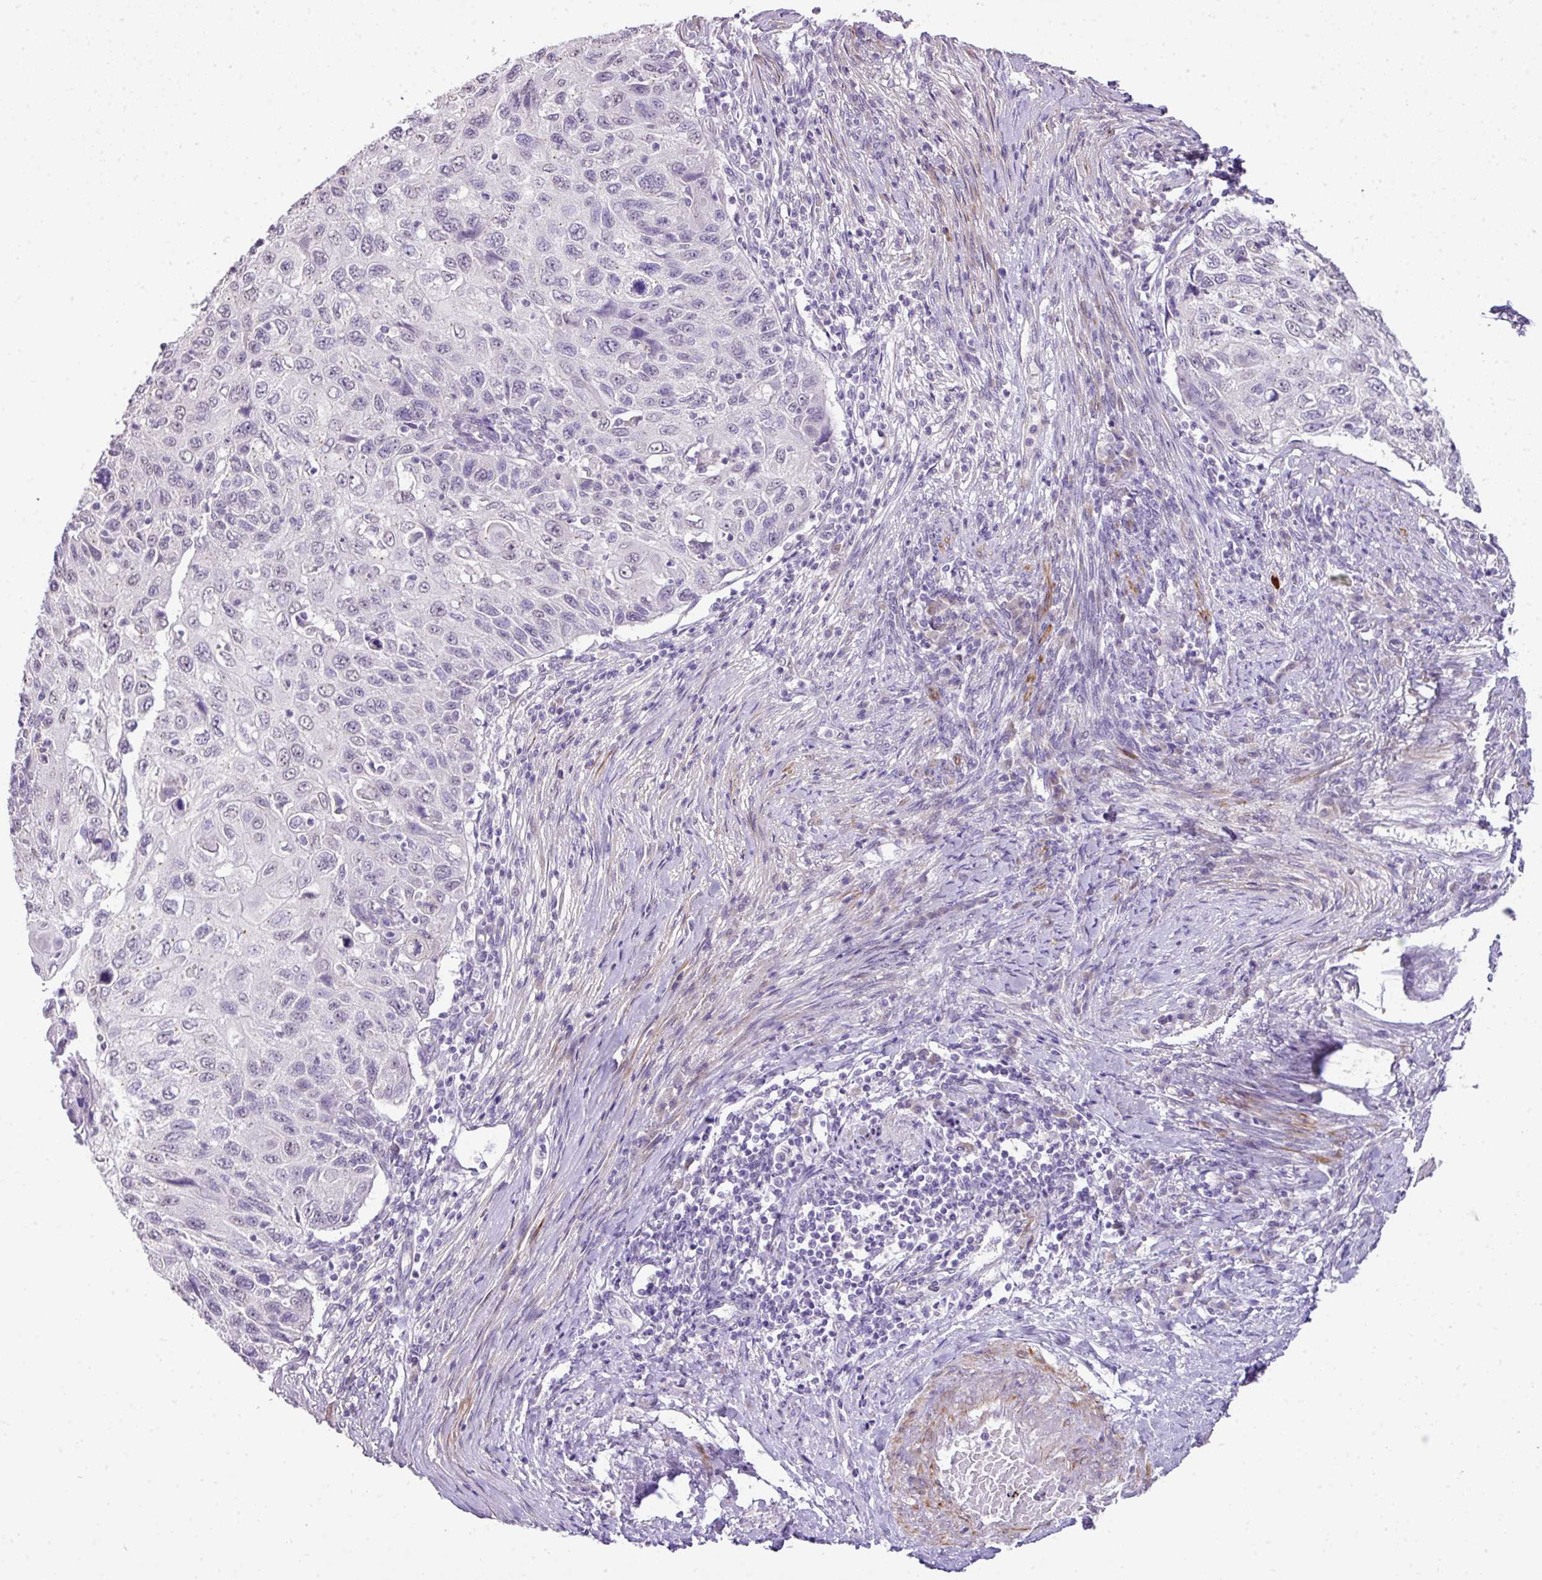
{"staining": {"intensity": "negative", "quantity": "none", "location": "none"}, "tissue": "cervical cancer", "cell_type": "Tumor cells", "image_type": "cancer", "snomed": [{"axis": "morphology", "description": "Squamous cell carcinoma, NOS"}, {"axis": "topography", "description": "Cervix"}], "caption": "Immunohistochemistry (IHC) of human cervical cancer shows no expression in tumor cells. (DAB (3,3'-diaminobenzidine) immunohistochemistry (IHC) visualized using brightfield microscopy, high magnification).", "gene": "DIP2A", "patient": {"sex": "female", "age": 70}}